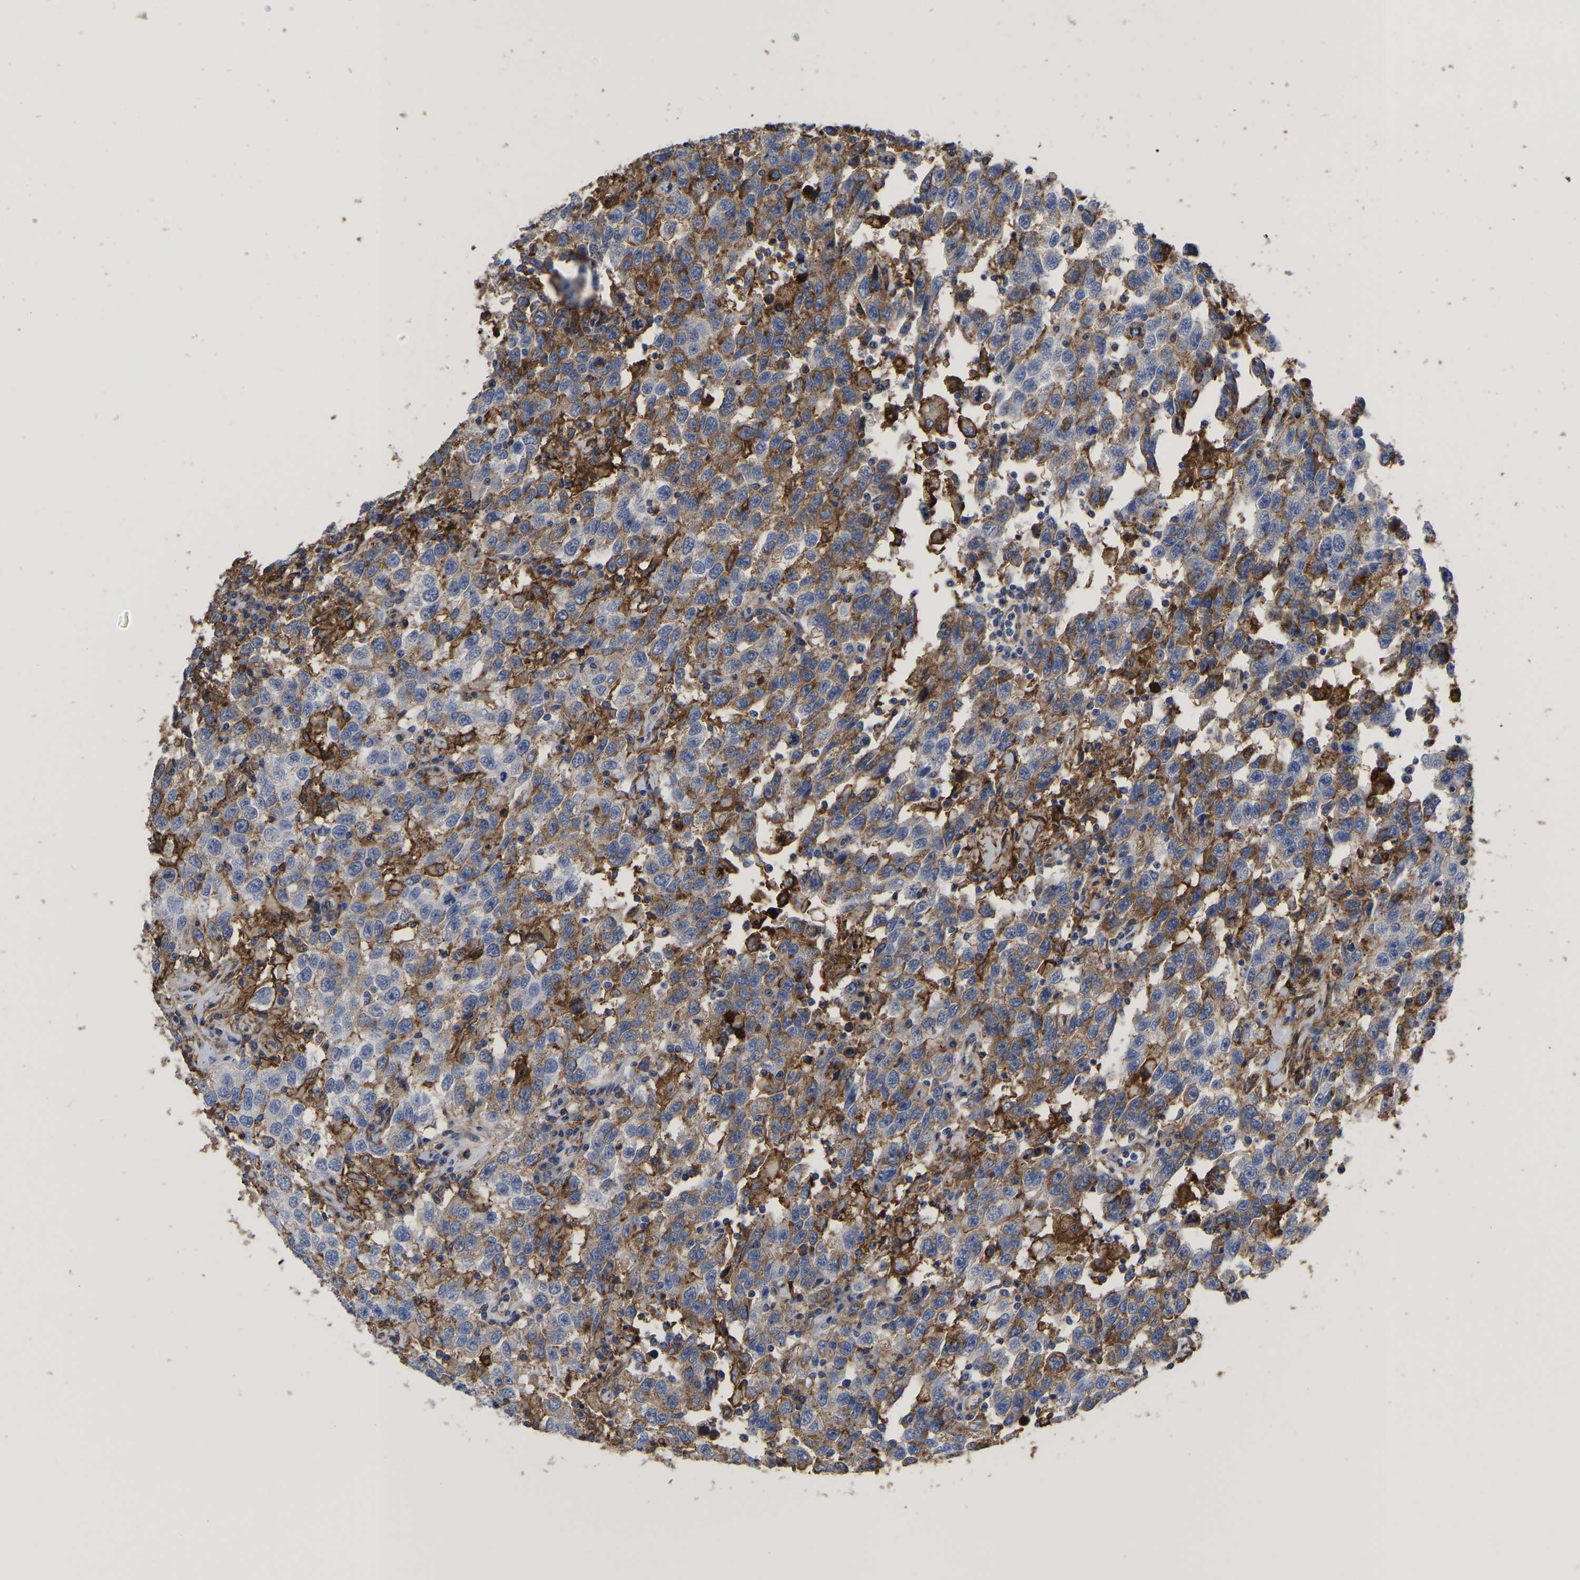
{"staining": {"intensity": "moderate", "quantity": "<25%", "location": "cytoplasmic/membranous"}, "tissue": "testis cancer", "cell_type": "Tumor cells", "image_type": "cancer", "snomed": [{"axis": "morphology", "description": "Seminoma, NOS"}, {"axis": "topography", "description": "Testis"}], "caption": "Immunohistochemical staining of human testis seminoma demonstrates low levels of moderate cytoplasmic/membranous protein staining in approximately <25% of tumor cells.", "gene": "LIF", "patient": {"sex": "male", "age": 41}}